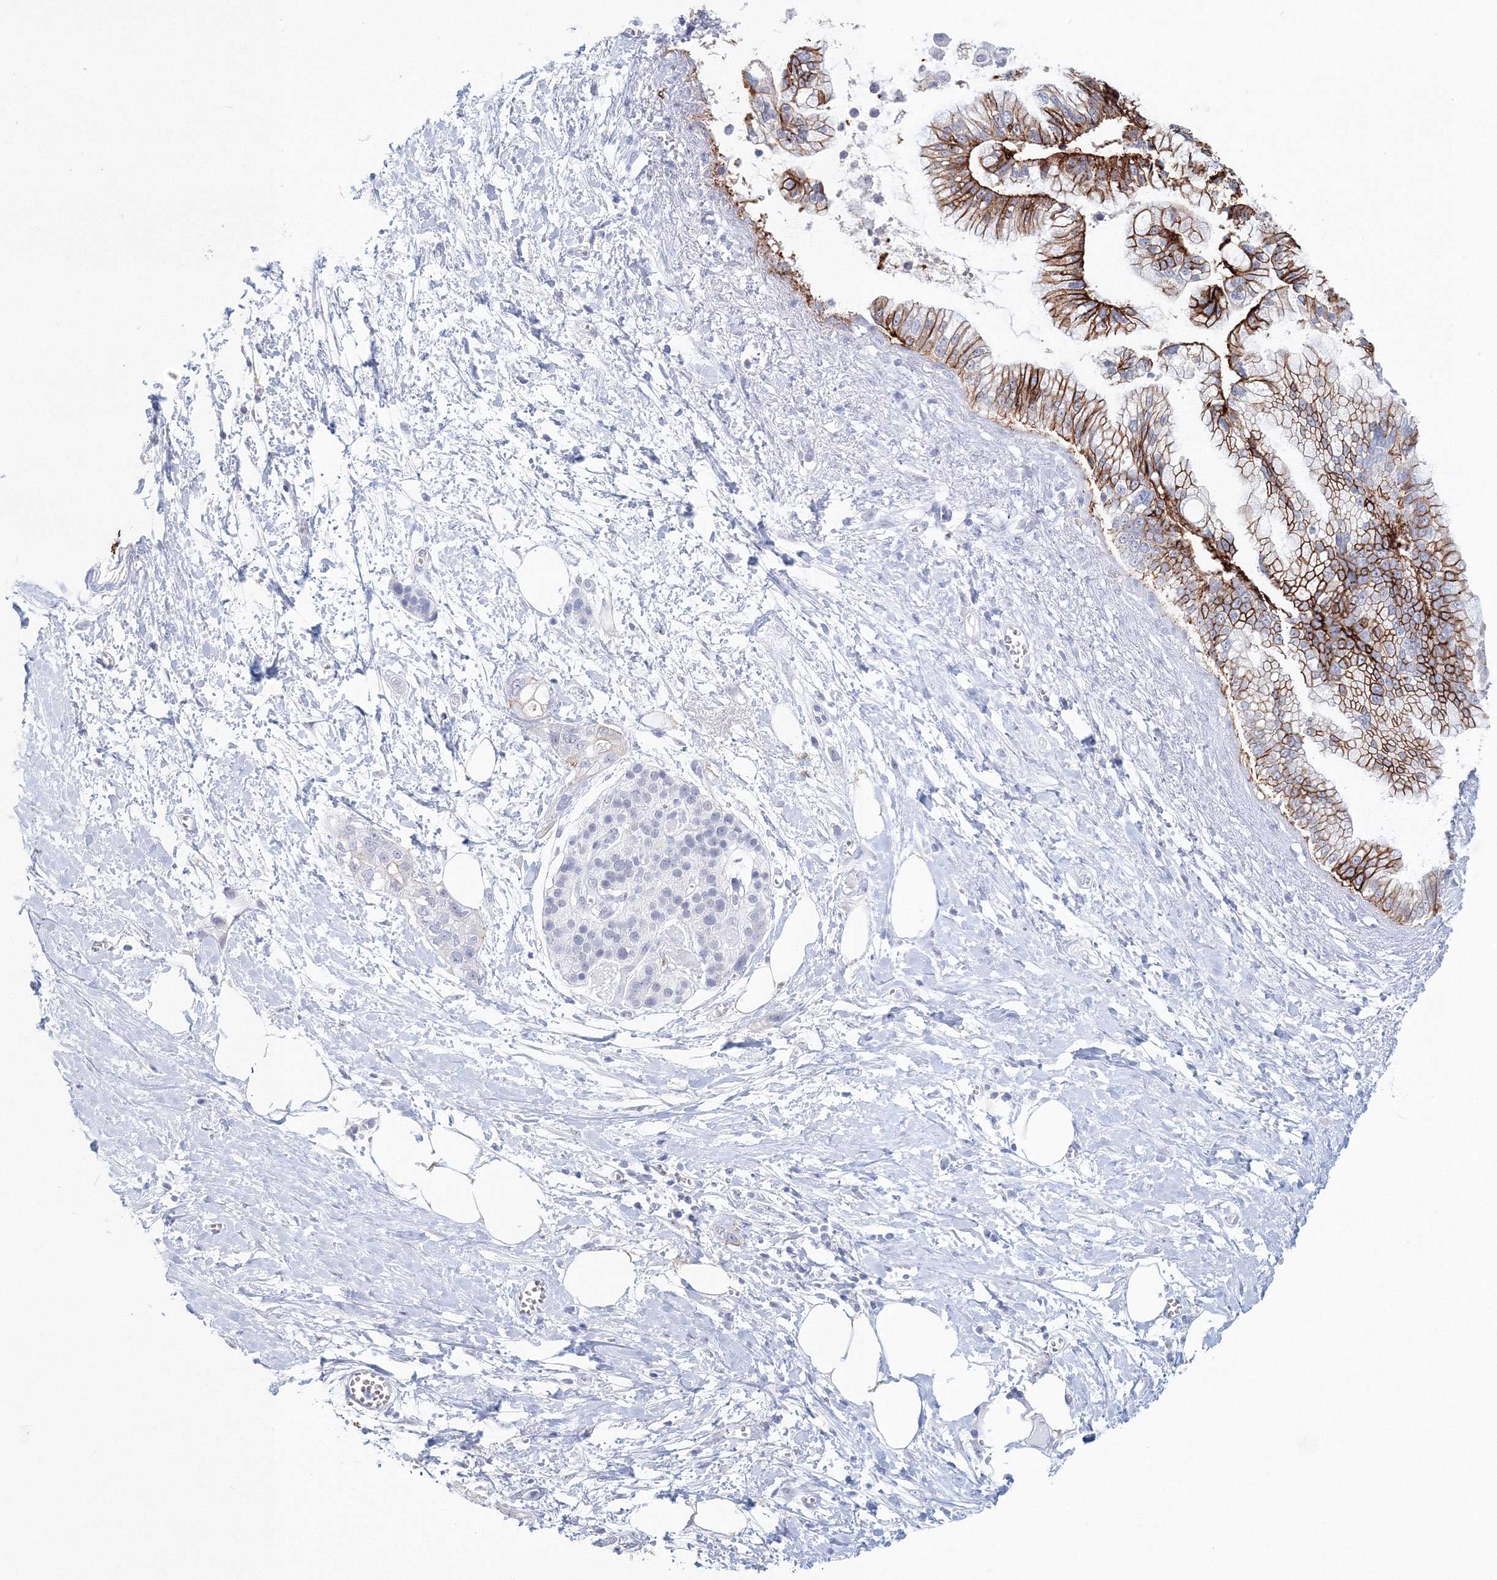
{"staining": {"intensity": "strong", "quantity": "25%-75%", "location": "cytoplasmic/membranous"}, "tissue": "pancreatic cancer", "cell_type": "Tumor cells", "image_type": "cancer", "snomed": [{"axis": "morphology", "description": "Adenocarcinoma, NOS"}, {"axis": "topography", "description": "Pancreas"}], "caption": "An immunohistochemistry (IHC) micrograph of neoplastic tissue is shown. Protein staining in brown labels strong cytoplasmic/membranous positivity in pancreatic adenocarcinoma within tumor cells. (DAB IHC with brightfield microscopy, high magnification).", "gene": "VSIG1", "patient": {"sex": "male", "age": 68}}